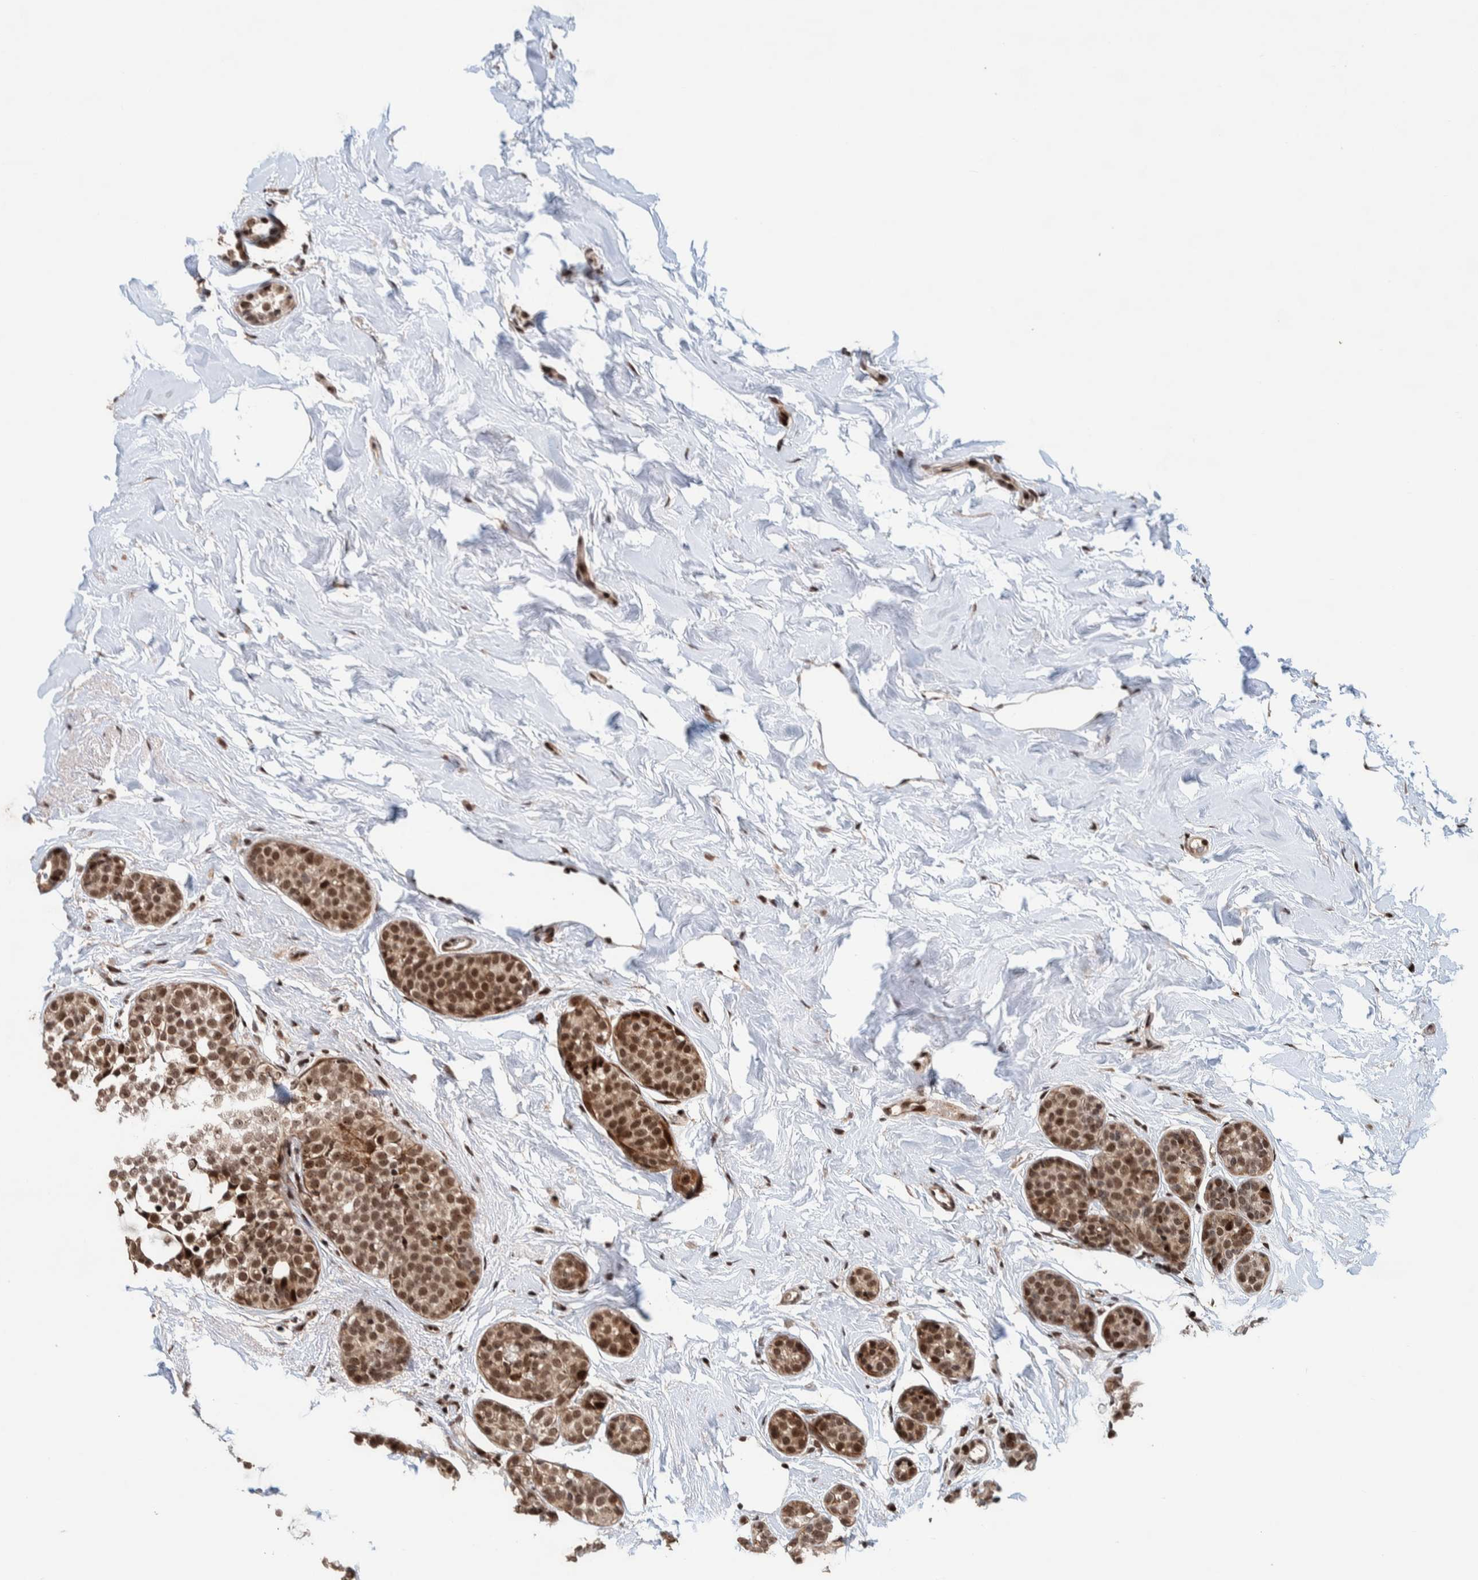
{"staining": {"intensity": "moderate", "quantity": ">75%", "location": "nuclear"}, "tissue": "breast cancer", "cell_type": "Tumor cells", "image_type": "cancer", "snomed": [{"axis": "morphology", "description": "Duct carcinoma"}, {"axis": "topography", "description": "Breast"}], "caption": "Protein staining of breast intraductal carcinoma tissue displays moderate nuclear staining in approximately >75% of tumor cells. Immunohistochemistry (ihc) stains the protein in brown and the nuclei are stained blue.", "gene": "CHD4", "patient": {"sex": "female", "age": 55}}